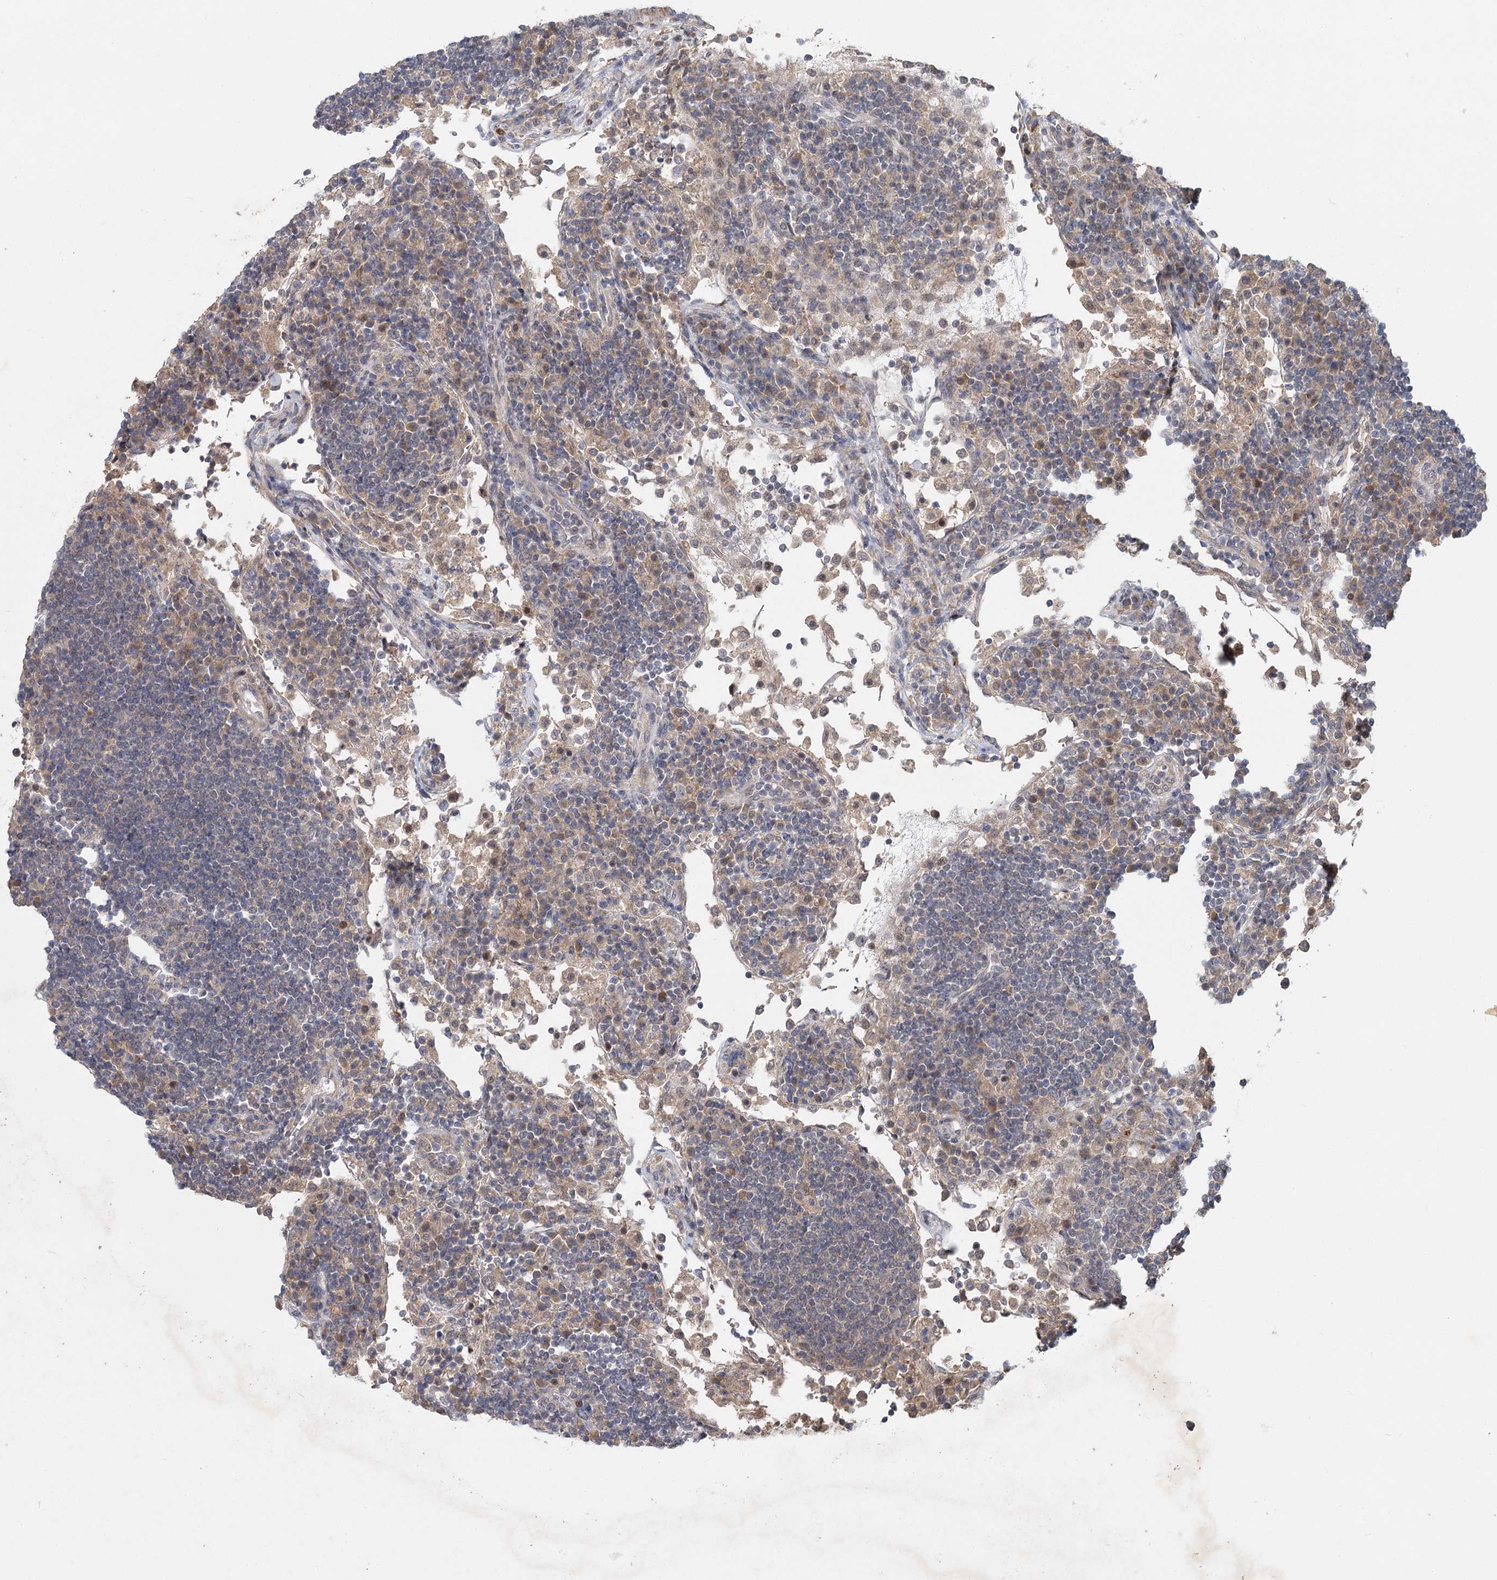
{"staining": {"intensity": "negative", "quantity": "none", "location": "none"}, "tissue": "lymph node", "cell_type": "Germinal center cells", "image_type": "normal", "snomed": [{"axis": "morphology", "description": "Normal tissue, NOS"}, {"axis": "topography", "description": "Lymph node"}], "caption": "This is an immunohistochemistry photomicrograph of normal human lymph node. There is no staining in germinal center cells.", "gene": "AP3B1", "patient": {"sex": "female", "age": 53}}